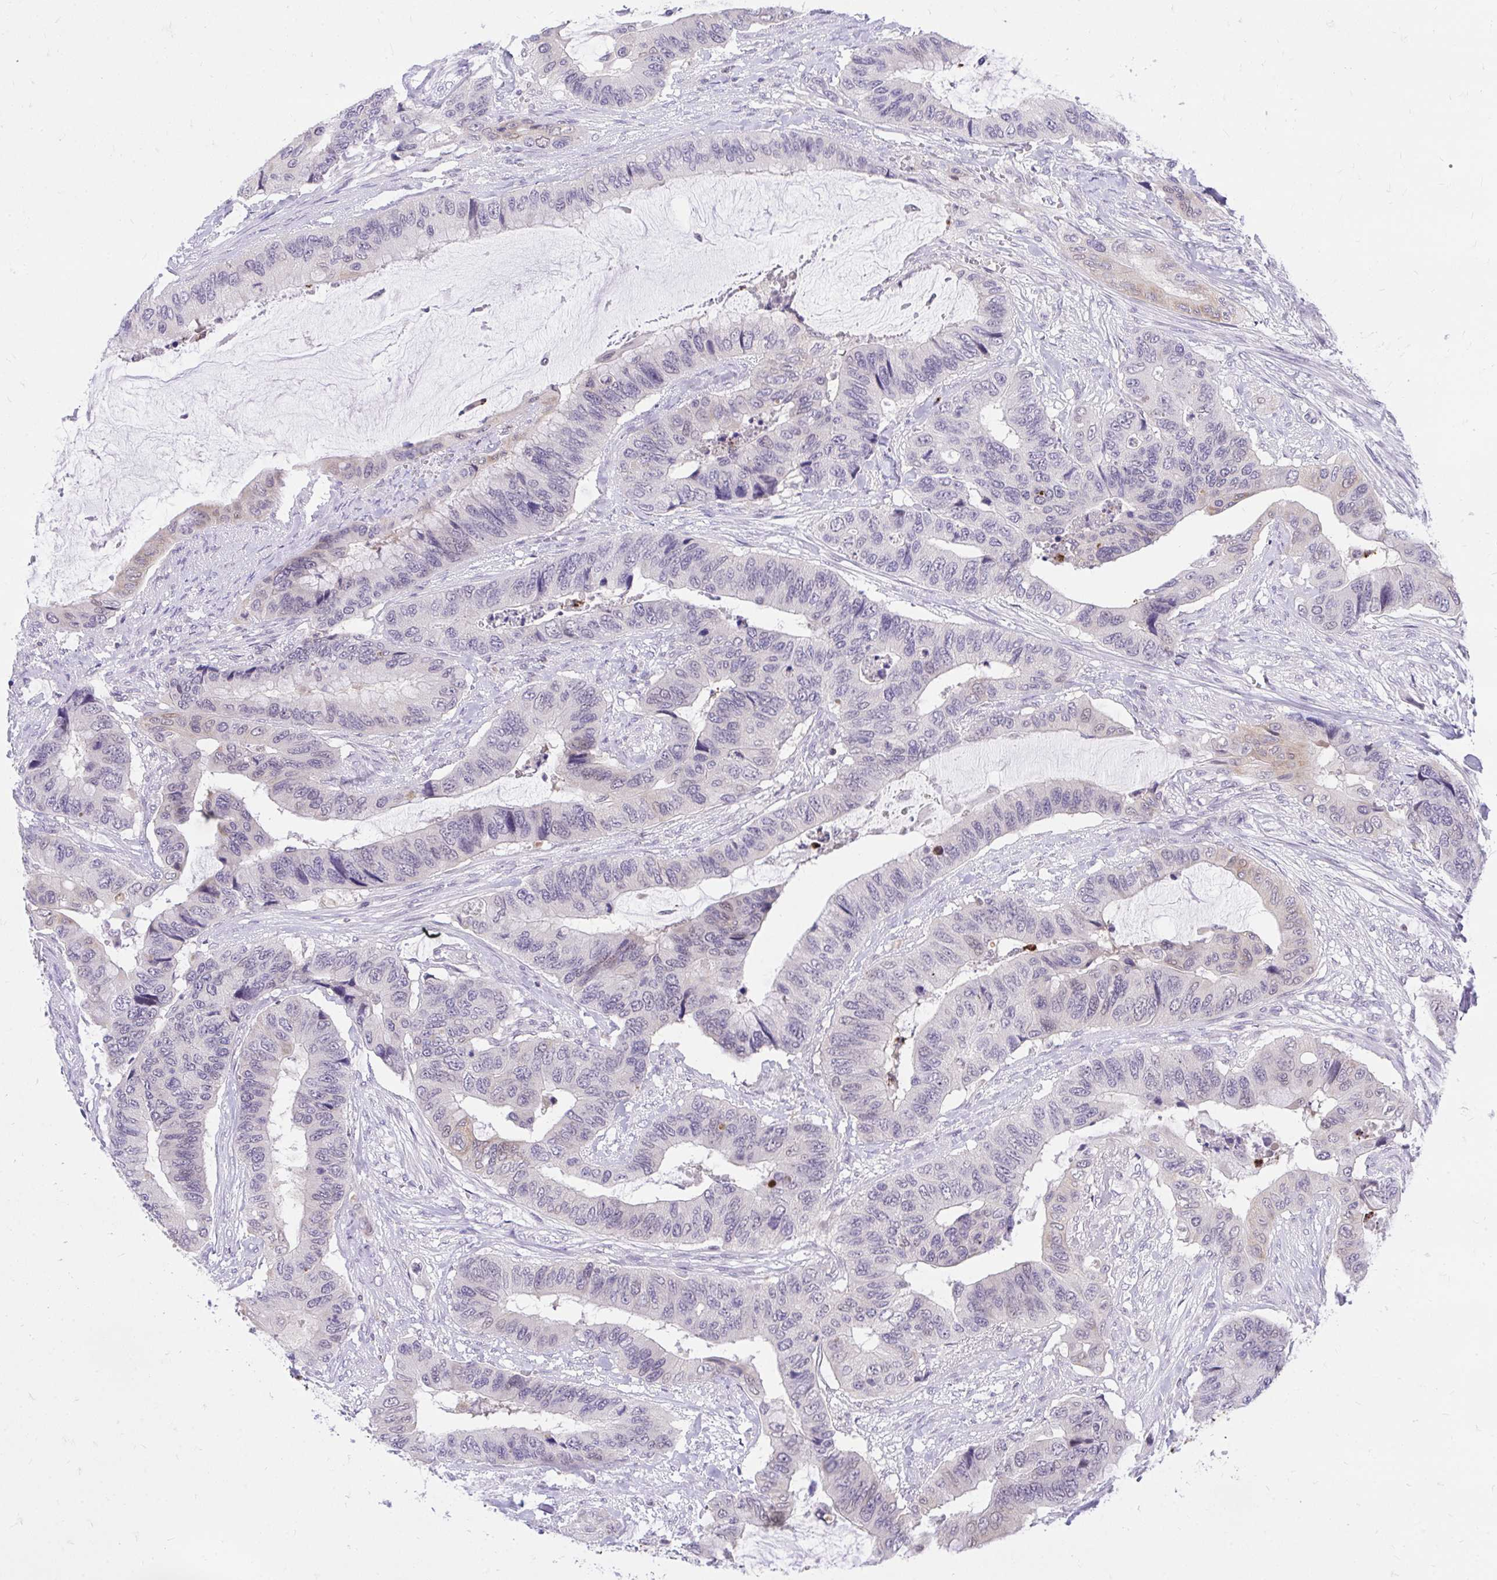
{"staining": {"intensity": "weak", "quantity": "<25%", "location": "cytoplasmic/membranous"}, "tissue": "colorectal cancer", "cell_type": "Tumor cells", "image_type": "cancer", "snomed": [{"axis": "morphology", "description": "Adenocarcinoma, NOS"}, {"axis": "topography", "description": "Rectum"}], "caption": "Tumor cells show no significant staining in colorectal adenocarcinoma.", "gene": "CXCL8", "patient": {"sex": "female", "age": 59}}